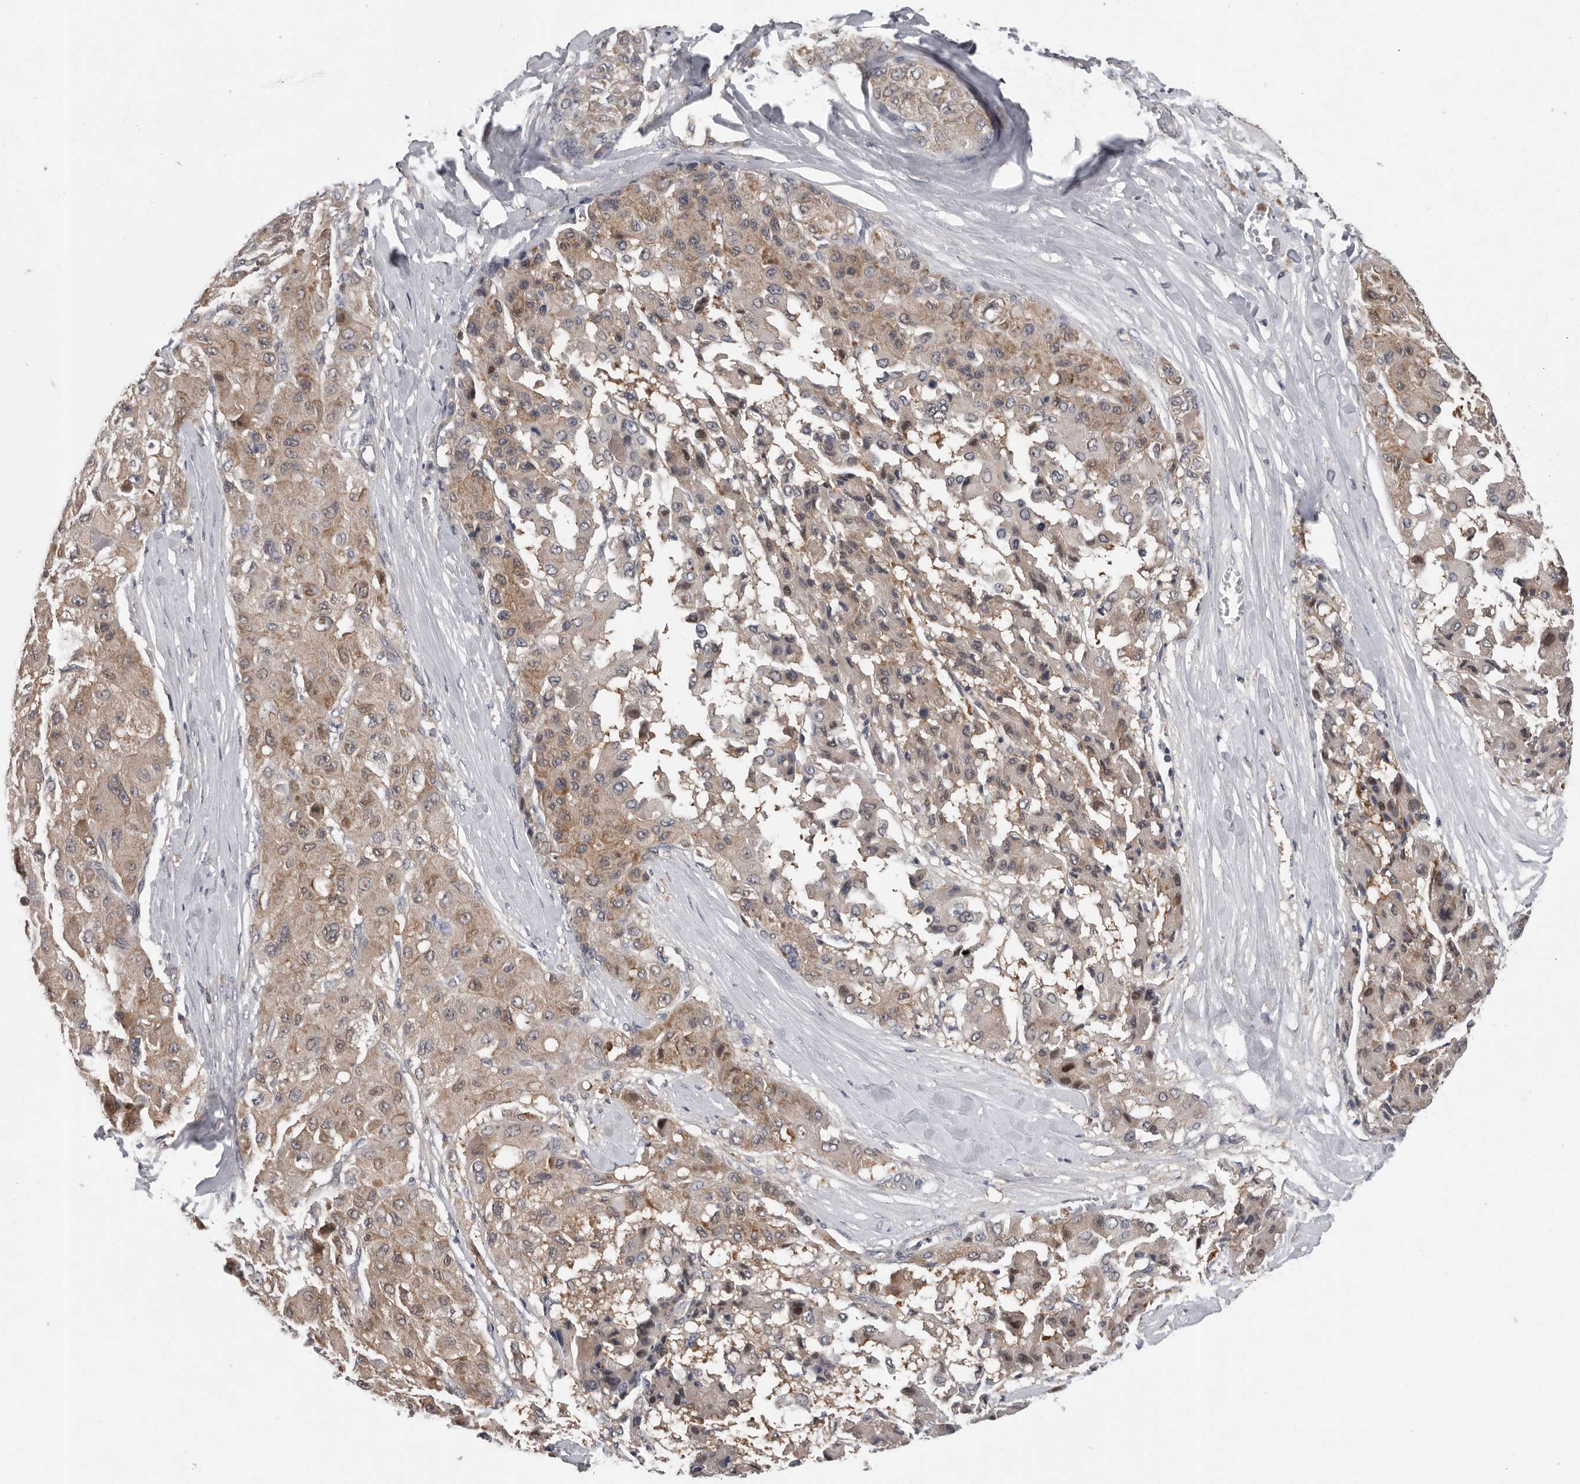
{"staining": {"intensity": "weak", "quantity": ">75%", "location": "cytoplasmic/membranous"}, "tissue": "liver cancer", "cell_type": "Tumor cells", "image_type": "cancer", "snomed": [{"axis": "morphology", "description": "Carcinoma, Hepatocellular, NOS"}, {"axis": "topography", "description": "Liver"}], "caption": "Liver cancer tissue reveals weak cytoplasmic/membranous staining in about >75% of tumor cells, visualized by immunohistochemistry. (Stains: DAB in brown, nuclei in blue, Microscopy: brightfield microscopy at high magnification).", "gene": "RALGPS2", "patient": {"sex": "male", "age": 80}}